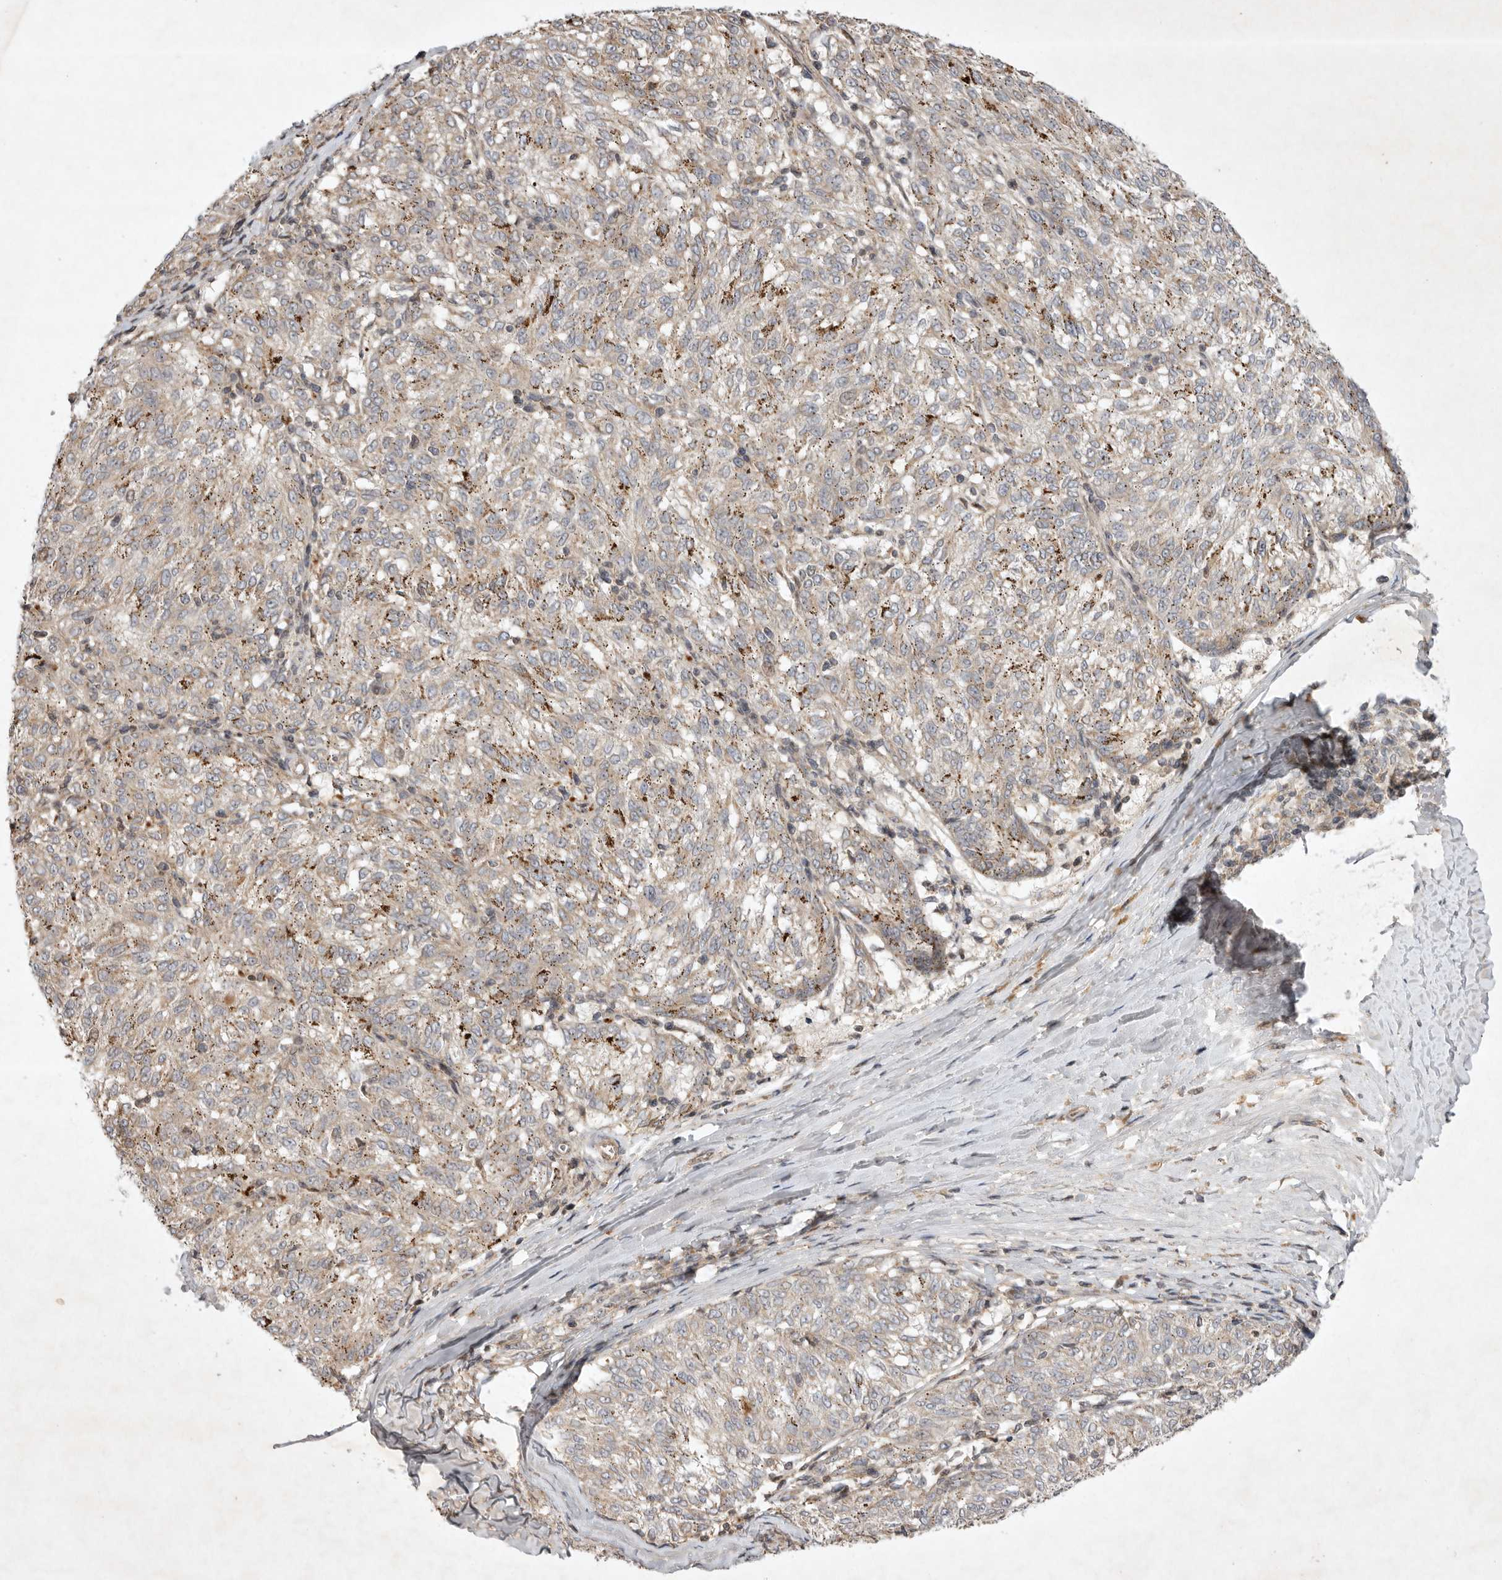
{"staining": {"intensity": "weak", "quantity": "<25%", "location": "cytoplasmic/membranous"}, "tissue": "melanoma", "cell_type": "Tumor cells", "image_type": "cancer", "snomed": [{"axis": "morphology", "description": "Malignant melanoma, NOS"}, {"axis": "topography", "description": "Skin"}], "caption": "Malignant melanoma stained for a protein using IHC shows no staining tumor cells.", "gene": "EIF2AK1", "patient": {"sex": "female", "age": 72}}